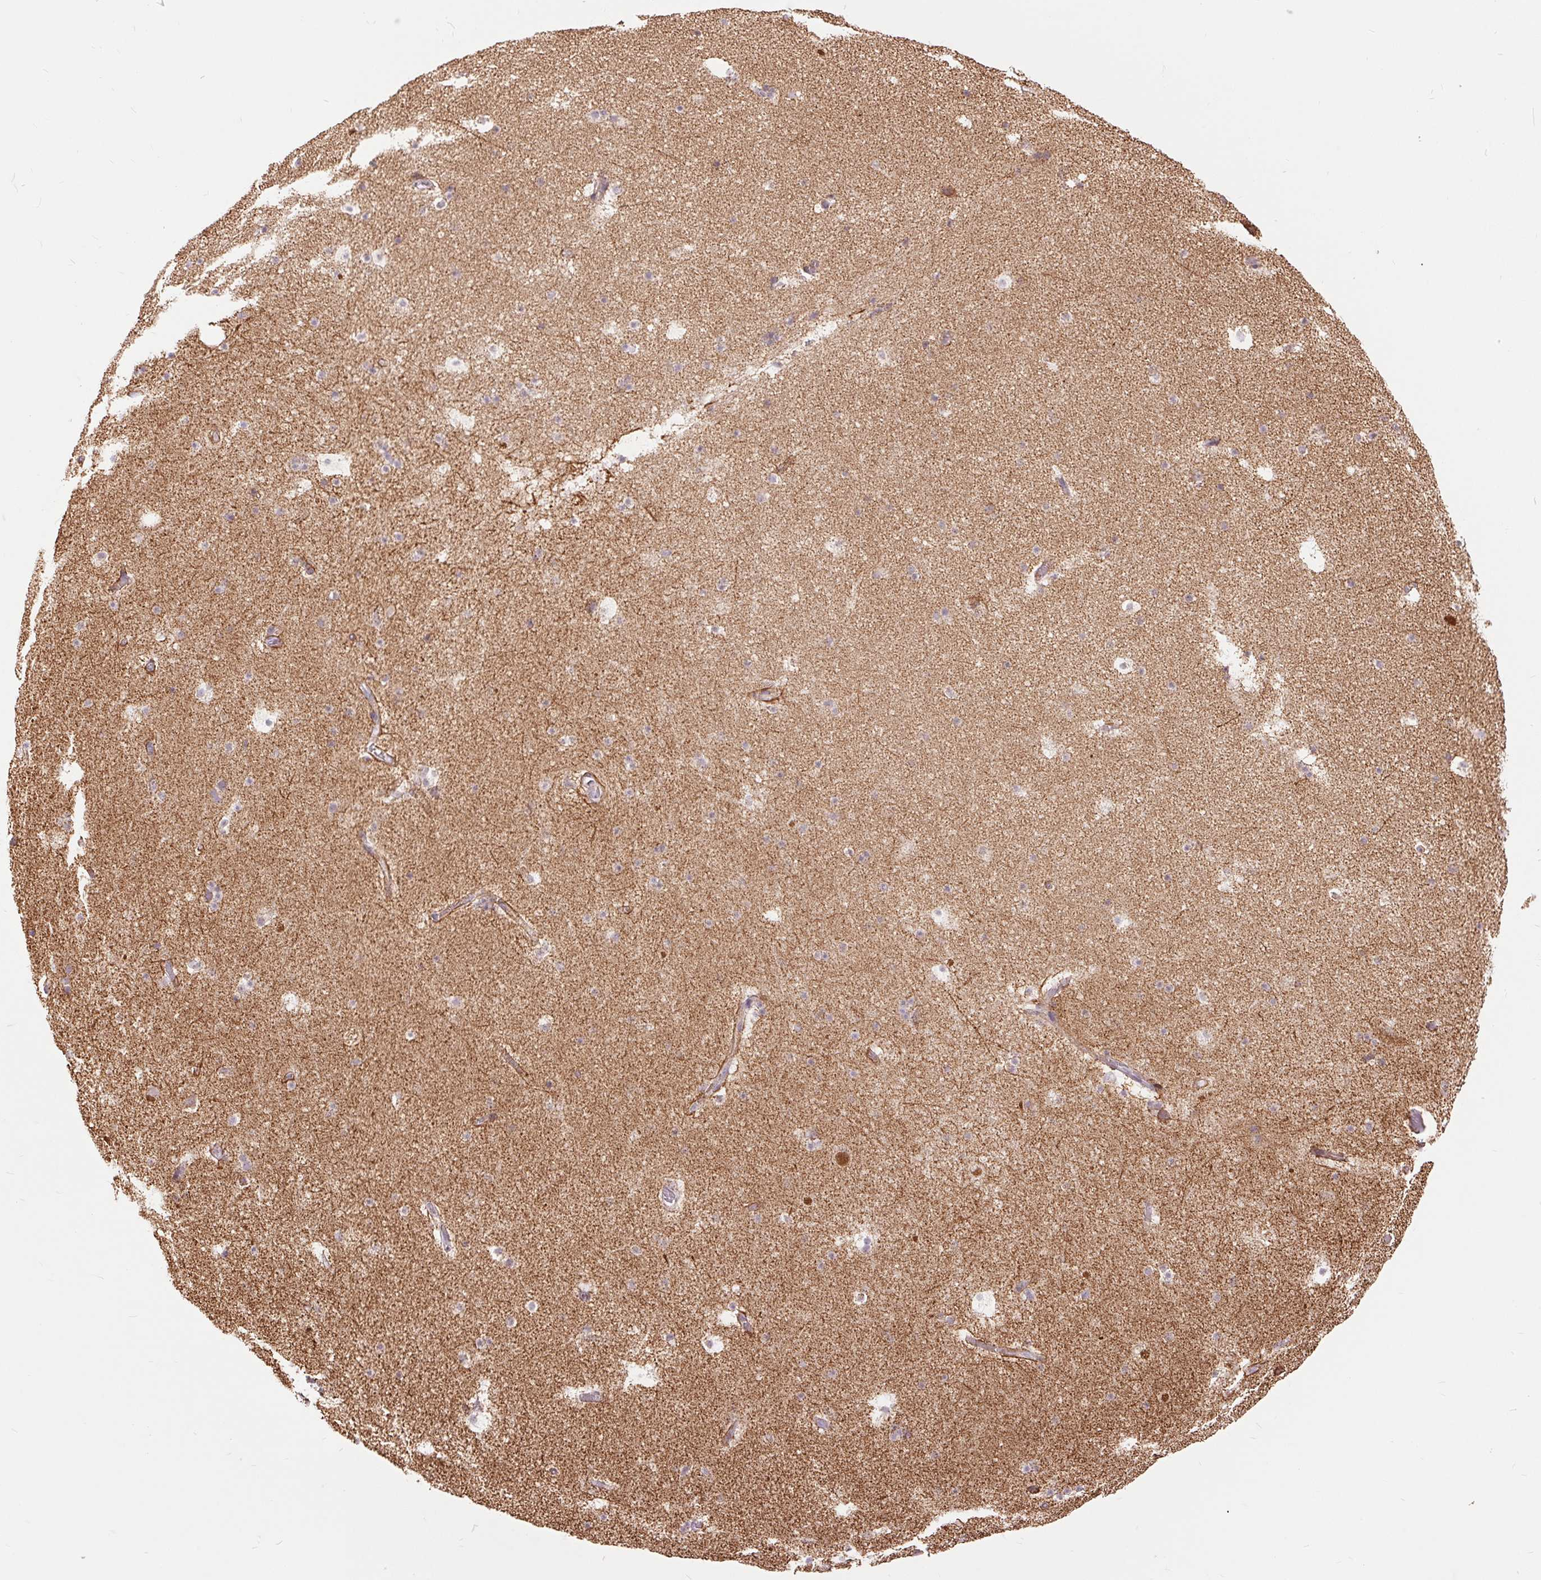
{"staining": {"intensity": "negative", "quantity": "none", "location": "none"}, "tissue": "hippocampus", "cell_type": "Glial cells", "image_type": "normal", "snomed": [{"axis": "morphology", "description": "Normal tissue, NOS"}, {"axis": "topography", "description": "Hippocampus"}], "caption": "A micrograph of human hippocampus is negative for staining in glial cells. (DAB (3,3'-diaminobenzidine) immunohistochemistry, high magnification).", "gene": "ATP5PB", "patient": {"sex": "male", "age": 26}}